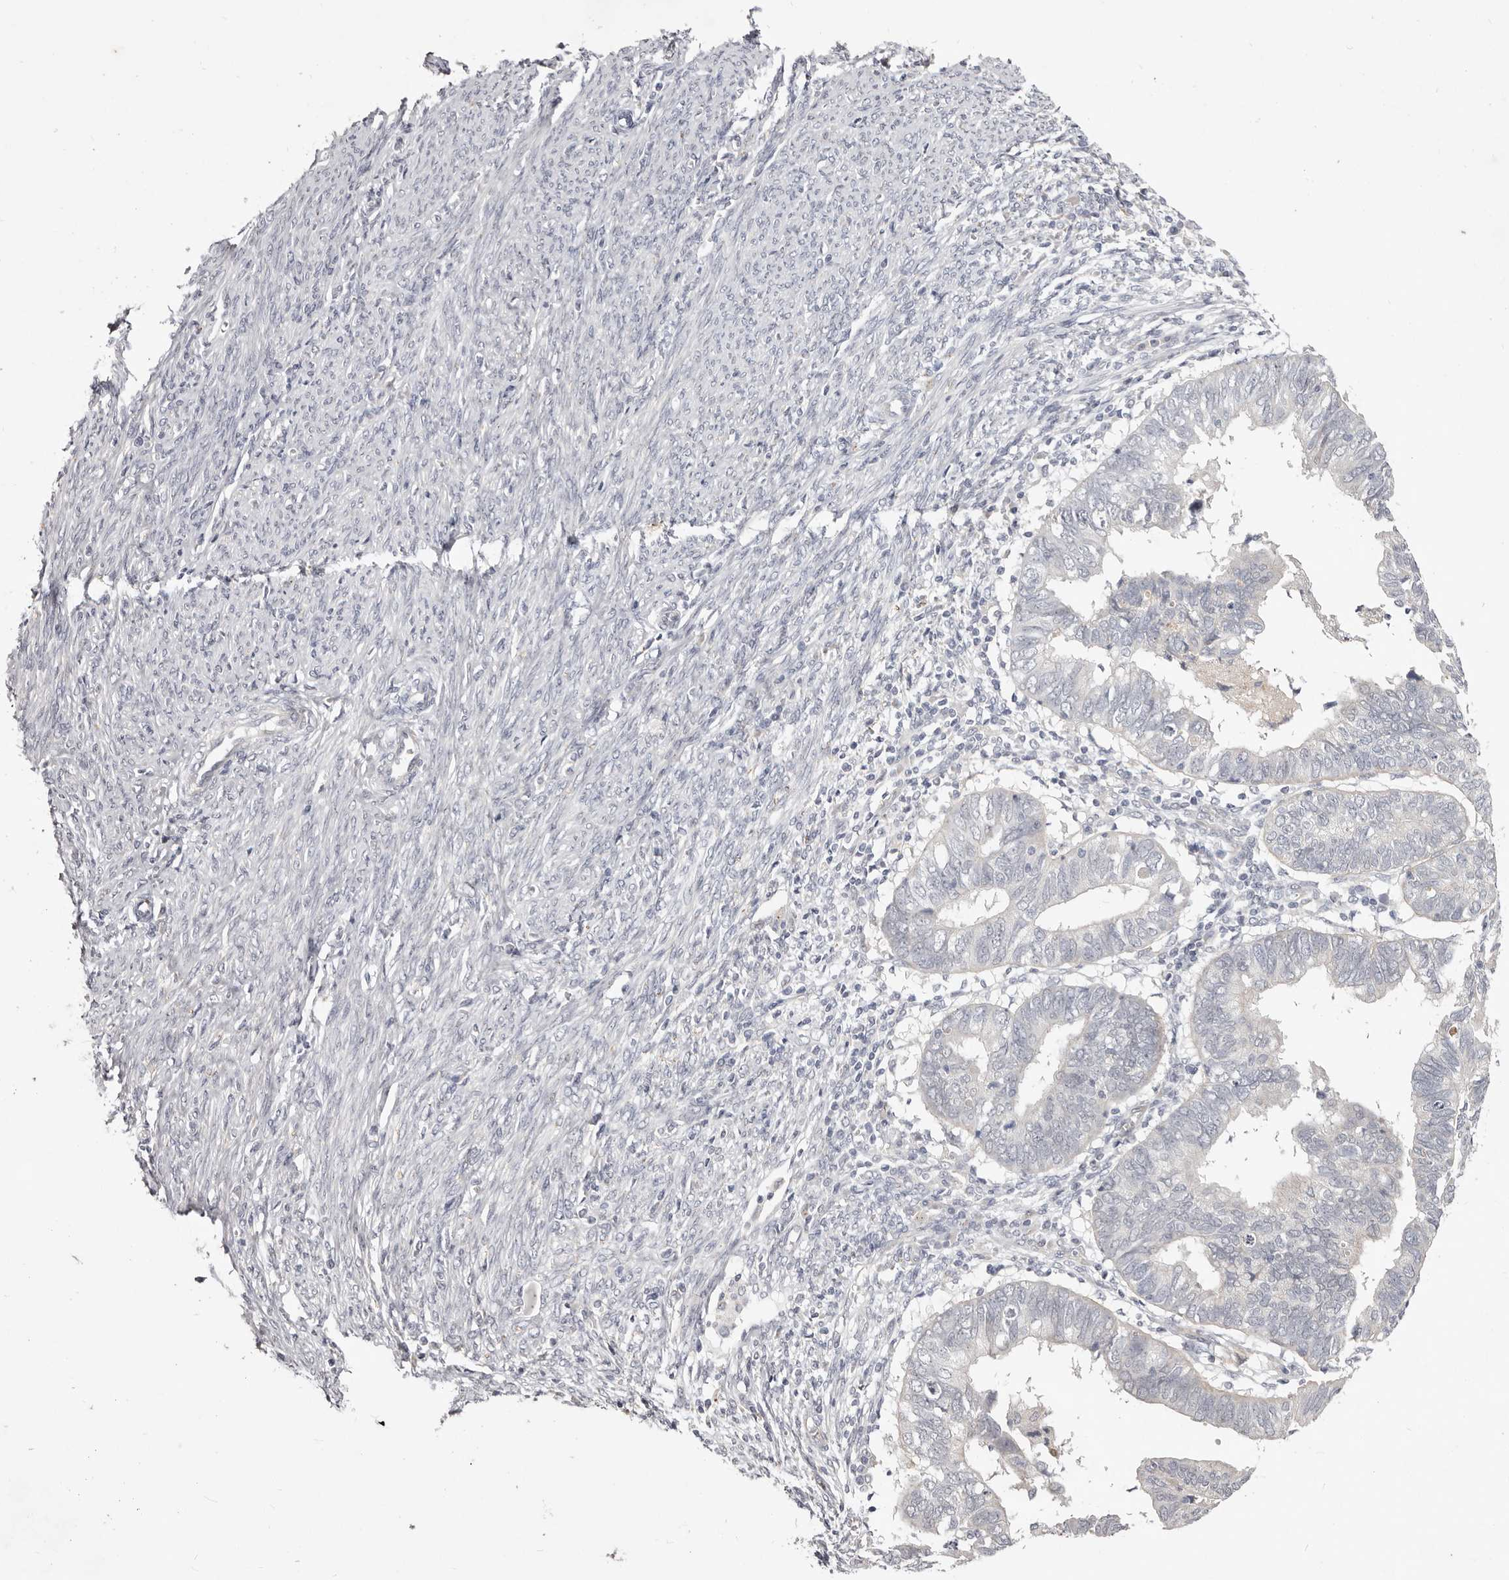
{"staining": {"intensity": "negative", "quantity": "none", "location": "none"}, "tissue": "endometrial cancer", "cell_type": "Tumor cells", "image_type": "cancer", "snomed": [{"axis": "morphology", "description": "Adenocarcinoma, NOS"}, {"axis": "topography", "description": "Uterus"}], "caption": "Histopathology image shows no protein staining in tumor cells of endometrial cancer (adenocarcinoma) tissue.", "gene": "GARNL3", "patient": {"sex": "female", "age": 77}}